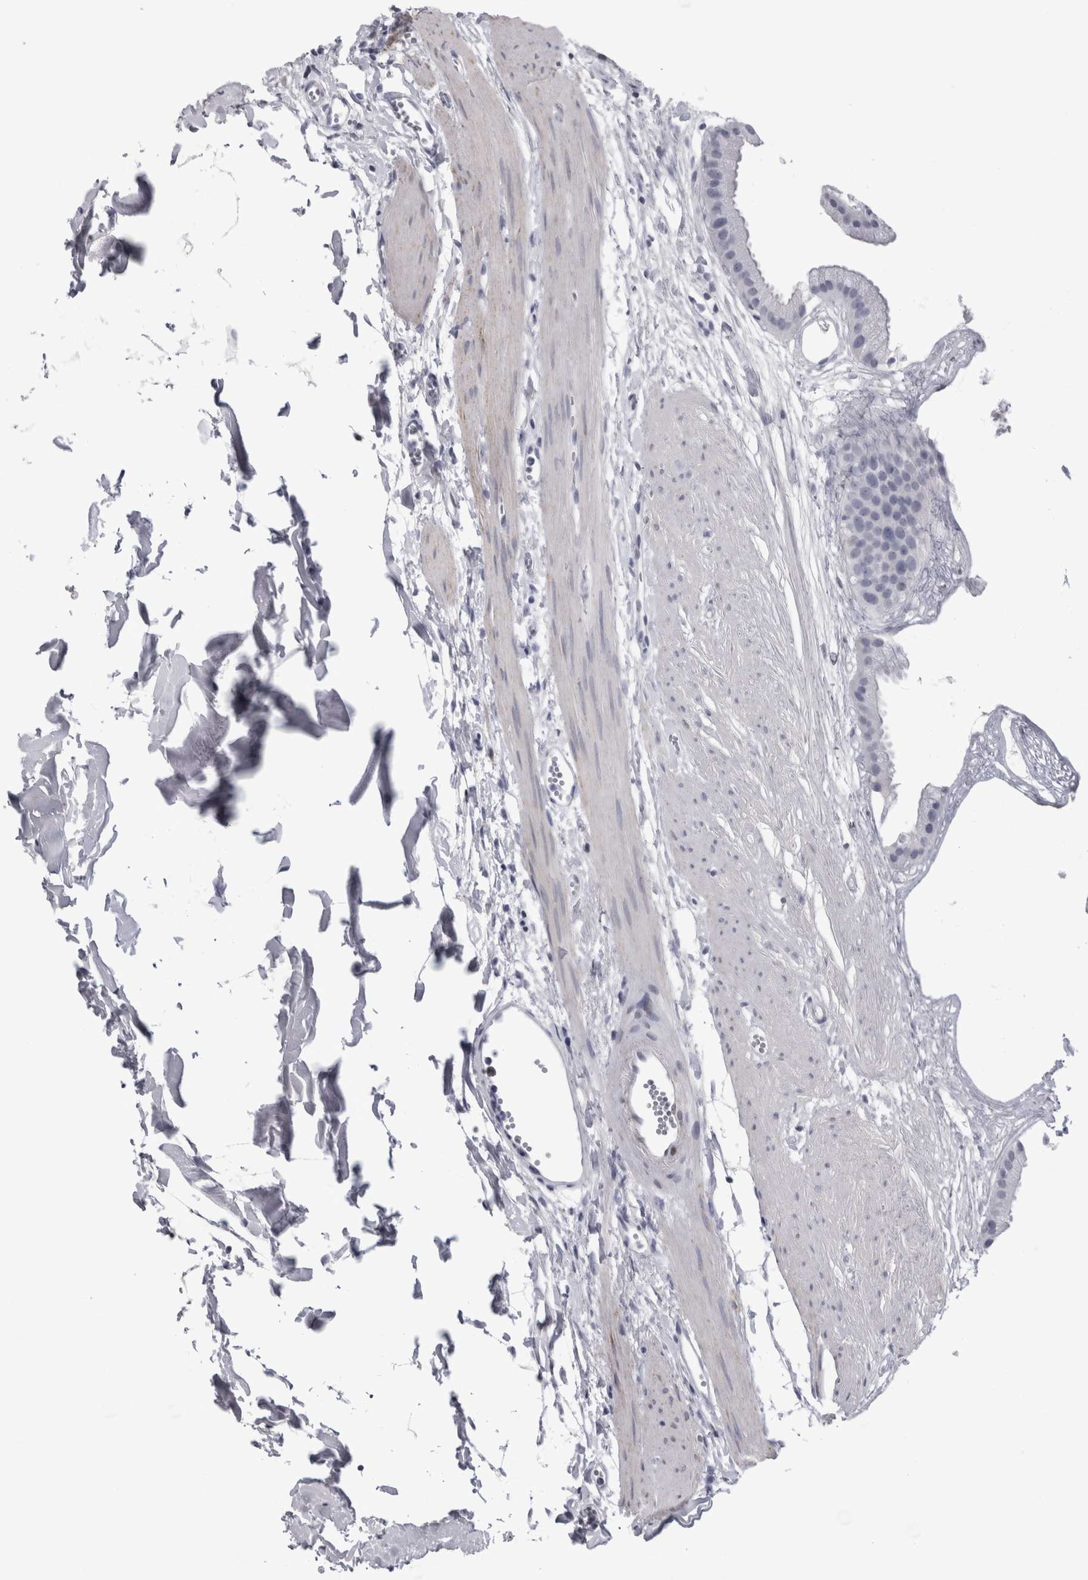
{"staining": {"intensity": "negative", "quantity": "none", "location": "none"}, "tissue": "gallbladder", "cell_type": "Glandular cells", "image_type": "normal", "snomed": [{"axis": "morphology", "description": "Normal tissue, NOS"}, {"axis": "topography", "description": "Gallbladder"}], "caption": "Normal gallbladder was stained to show a protein in brown. There is no significant expression in glandular cells. (Brightfield microscopy of DAB immunohistochemistry at high magnification).", "gene": "ACOT7", "patient": {"sex": "female", "age": 64}}